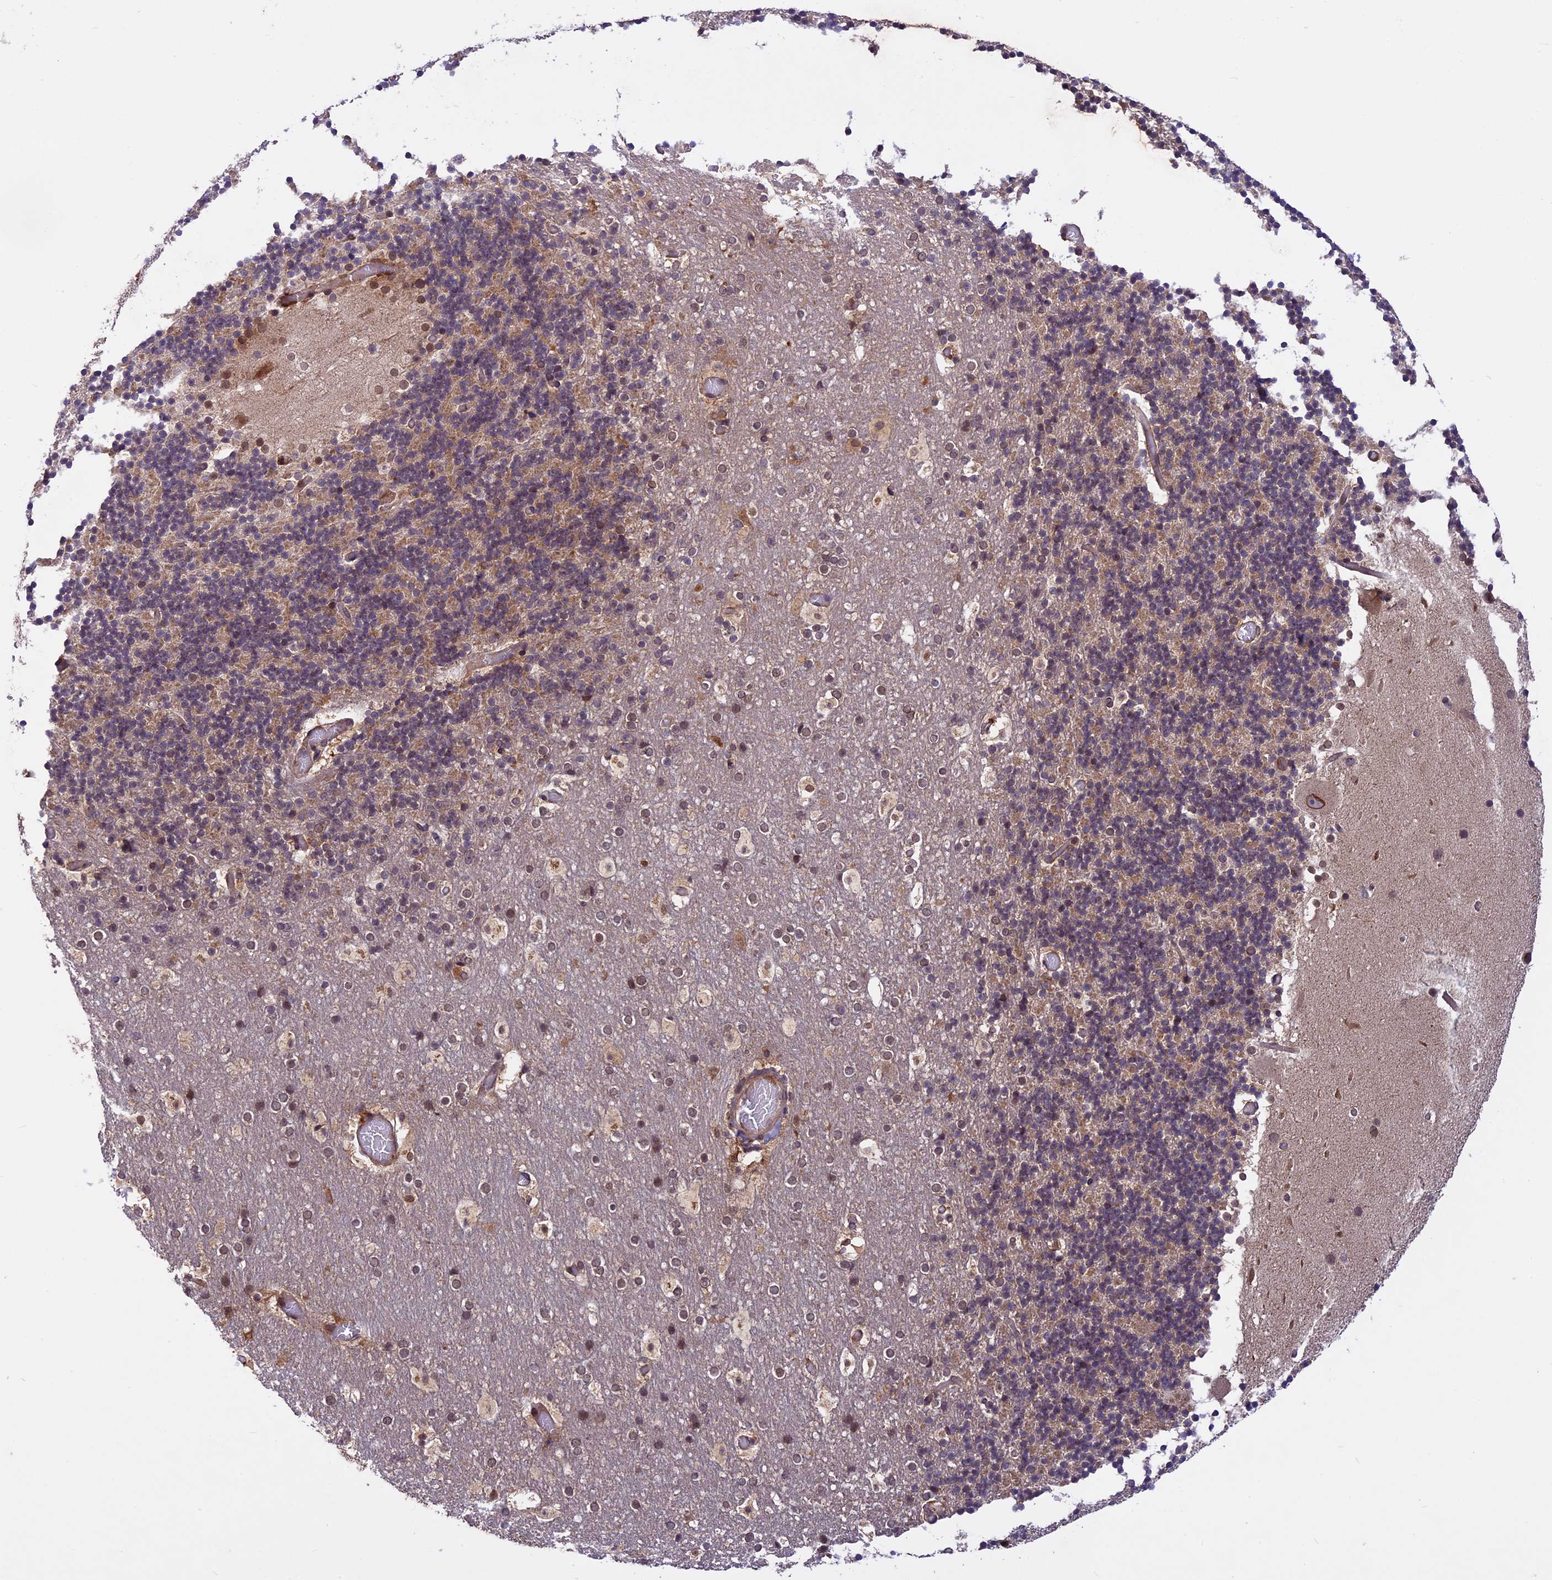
{"staining": {"intensity": "weak", "quantity": "25%-75%", "location": "cytoplasmic/membranous"}, "tissue": "cerebellum", "cell_type": "Cells in granular layer", "image_type": "normal", "snomed": [{"axis": "morphology", "description": "Normal tissue, NOS"}, {"axis": "topography", "description": "Cerebellum"}], "caption": "Cerebellum stained with DAB immunohistochemistry (IHC) exhibits low levels of weak cytoplasmic/membranous expression in approximately 25%-75% of cells in granular layer. Using DAB (3,3'-diaminobenzidine) (brown) and hematoxylin (blue) stains, captured at high magnification using brightfield microscopy.", "gene": "CCDC125", "patient": {"sex": "male", "age": 57}}